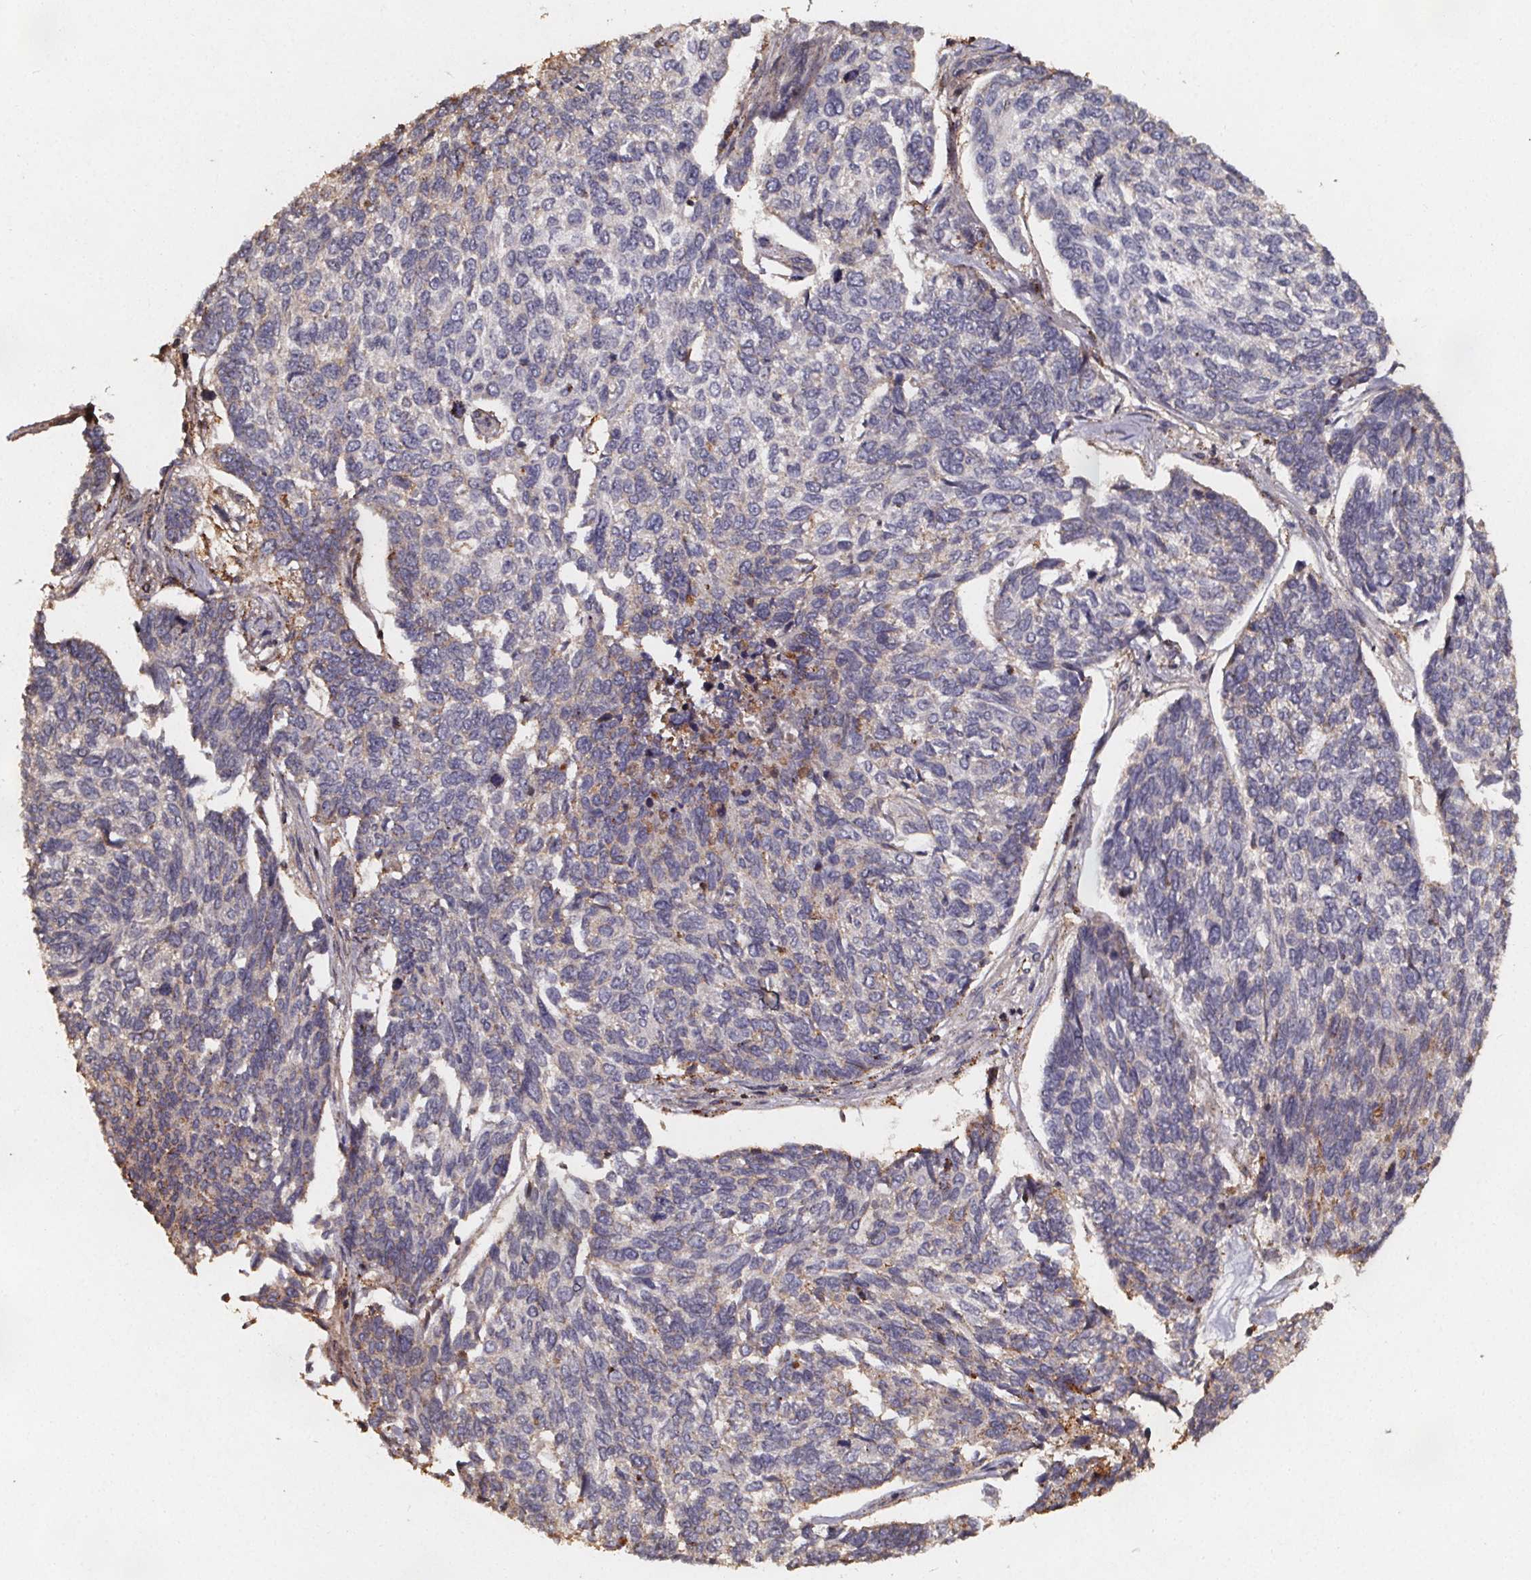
{"staining": {"intensity": "negative", "quantity": "none", "location": "none"}, "tissue": "skin cancer", "cell_type": "Tumor cells", "image_type": "cancer", "snomed": [{"axis": "morphology", "description": "Basal cell carcinoma"}, {"axis": "topography", "description": "Skin"}], "caption": "A photomicrograph of skin basal cell carcinoma stained for a protein shows no brown staining in tumor cells. (DAB immunohistochemistry (IHC) with hematoxylin counter stain).", "gene": "ZNF879", "patient": {"sex": "female", "age": 65}}